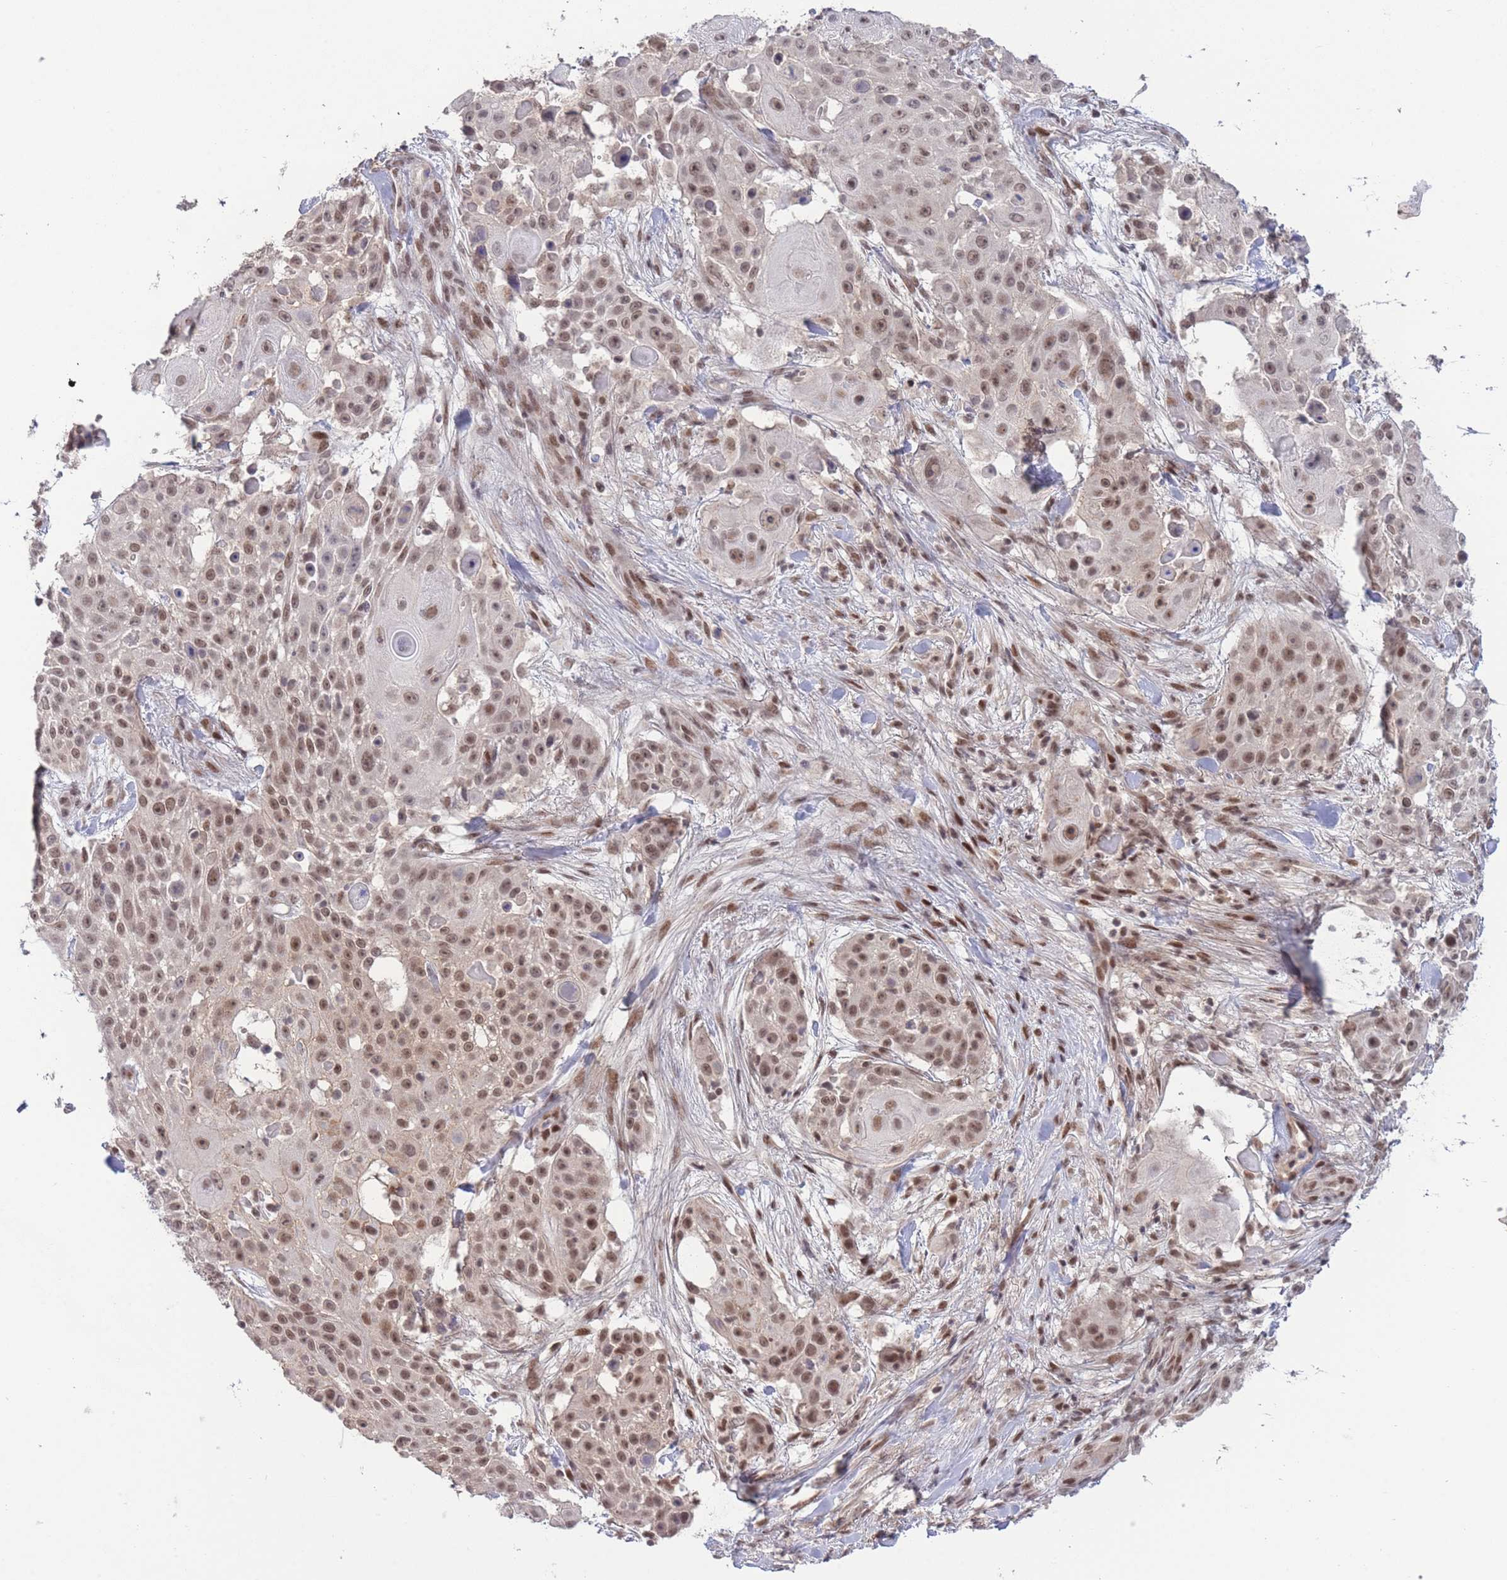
{"staining": {"intensity": "moderate", "quantity": ">75%", "location": "nuclear"}, "tissue": "skin cancer", "cell_type": "Tumor cells", "image_type": "cancer", "snomed": [{"axis": "morphology", "description": "Squamous cell carcinoma, NOS"}, {"axis": "topography", "description": "Skin"}], "caption": "This micrograph exhibits IHC staining of skin cancer (squamous cell carcinoma), with medium moderate nuclear positivity in about >75% of tumor cells.", "gene": "CARD8", "patient": {"sex": "female", "age": 86}}